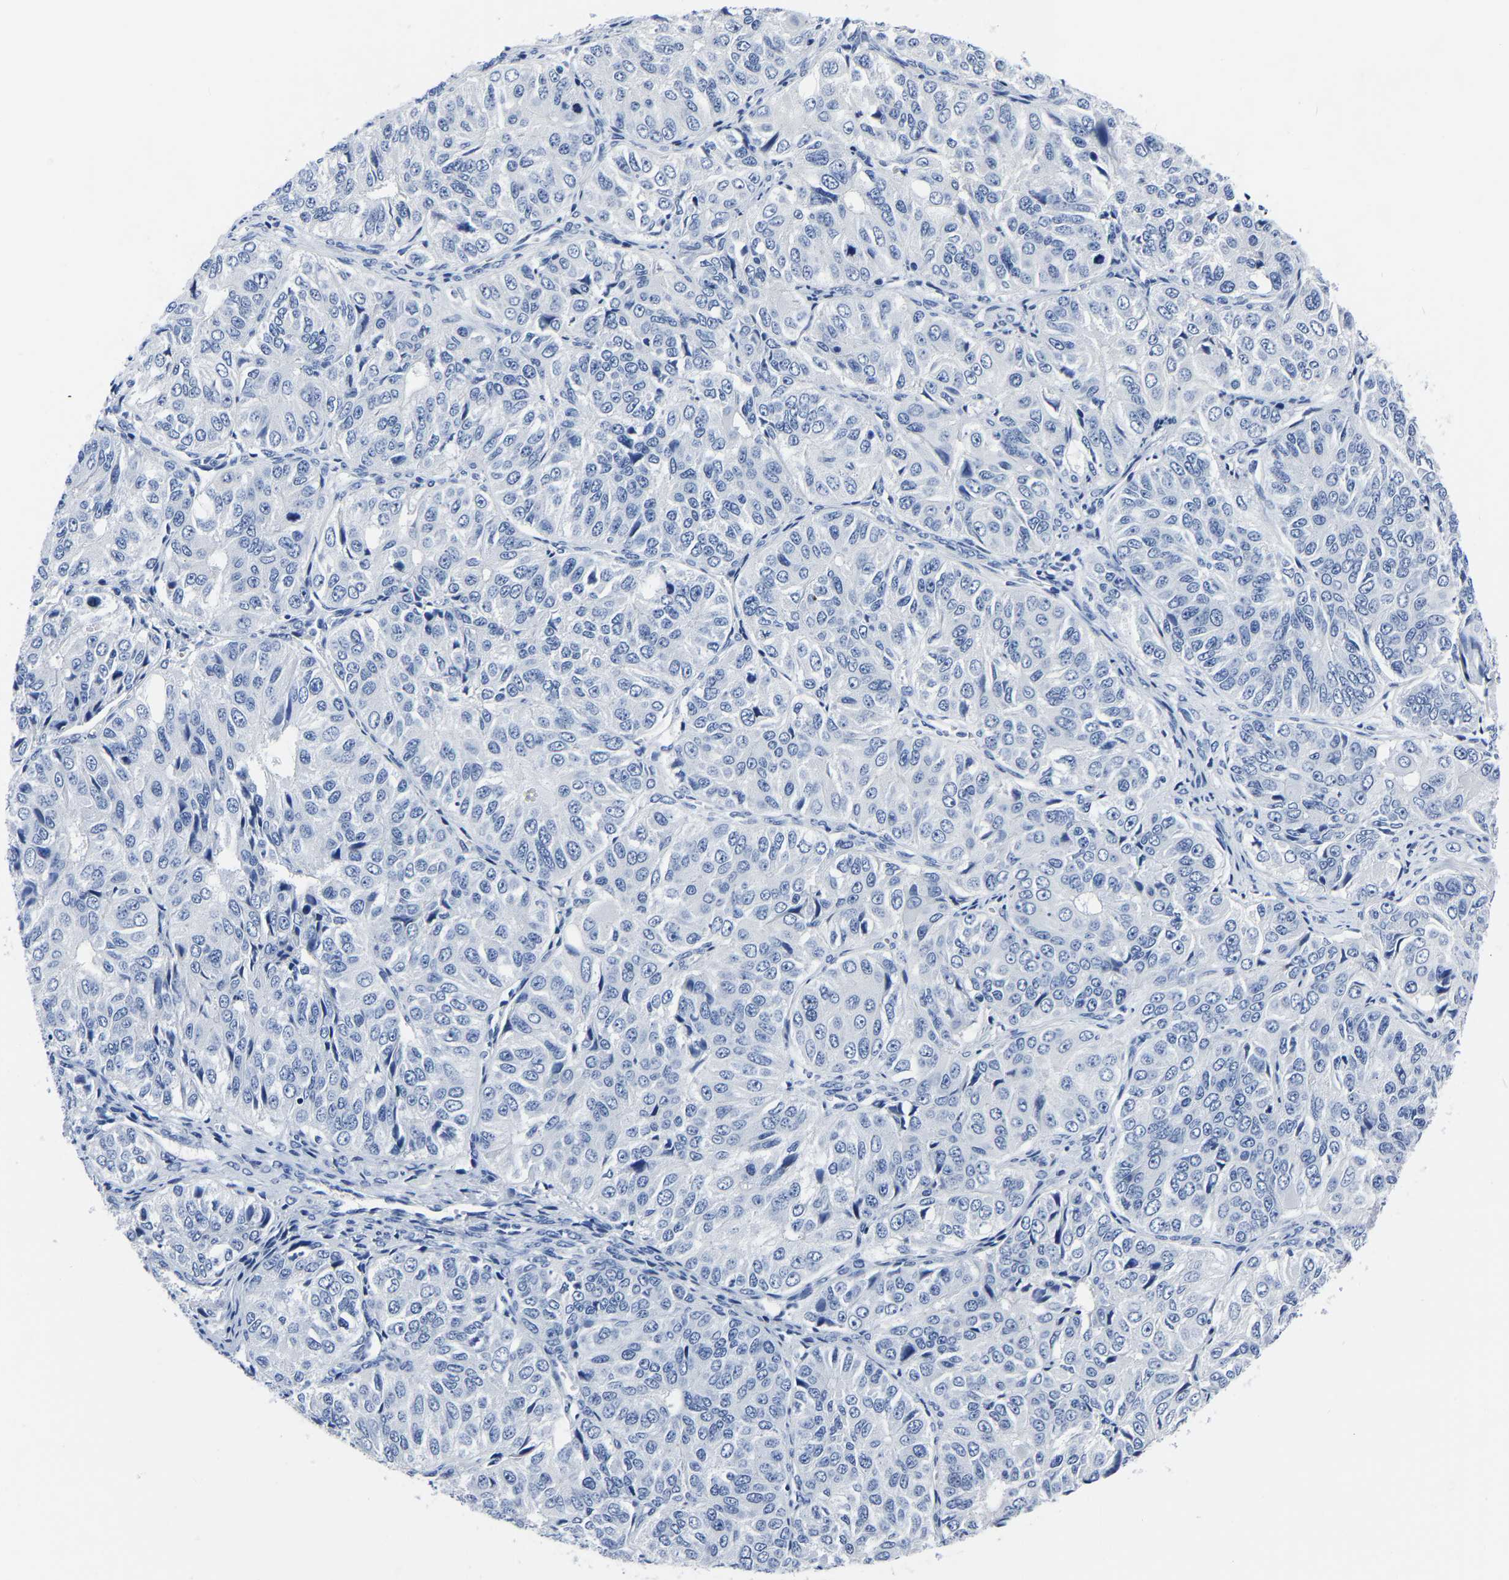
{"staining": {"intensity": "negative", "quantity": "none", "location": "none"}, "tissue": "ovarian cancer", "cell_type": "Tumor cells", "image_type": "cancer", "snomed": [{"axis": "morphology", "description": "Carcinoma, endometroid"}, {"axis": "topography", "description": "Ovary"}], "caption": "Tumor cells are negative for protein expression in human ovarian endometroid carcinoma. (DAB (3,3'-diaminobenzidine) immunohistochemistry (IHC), high magnification).", "gene": "IMPG2", "patient": {"sex": "female", "age": 51}}